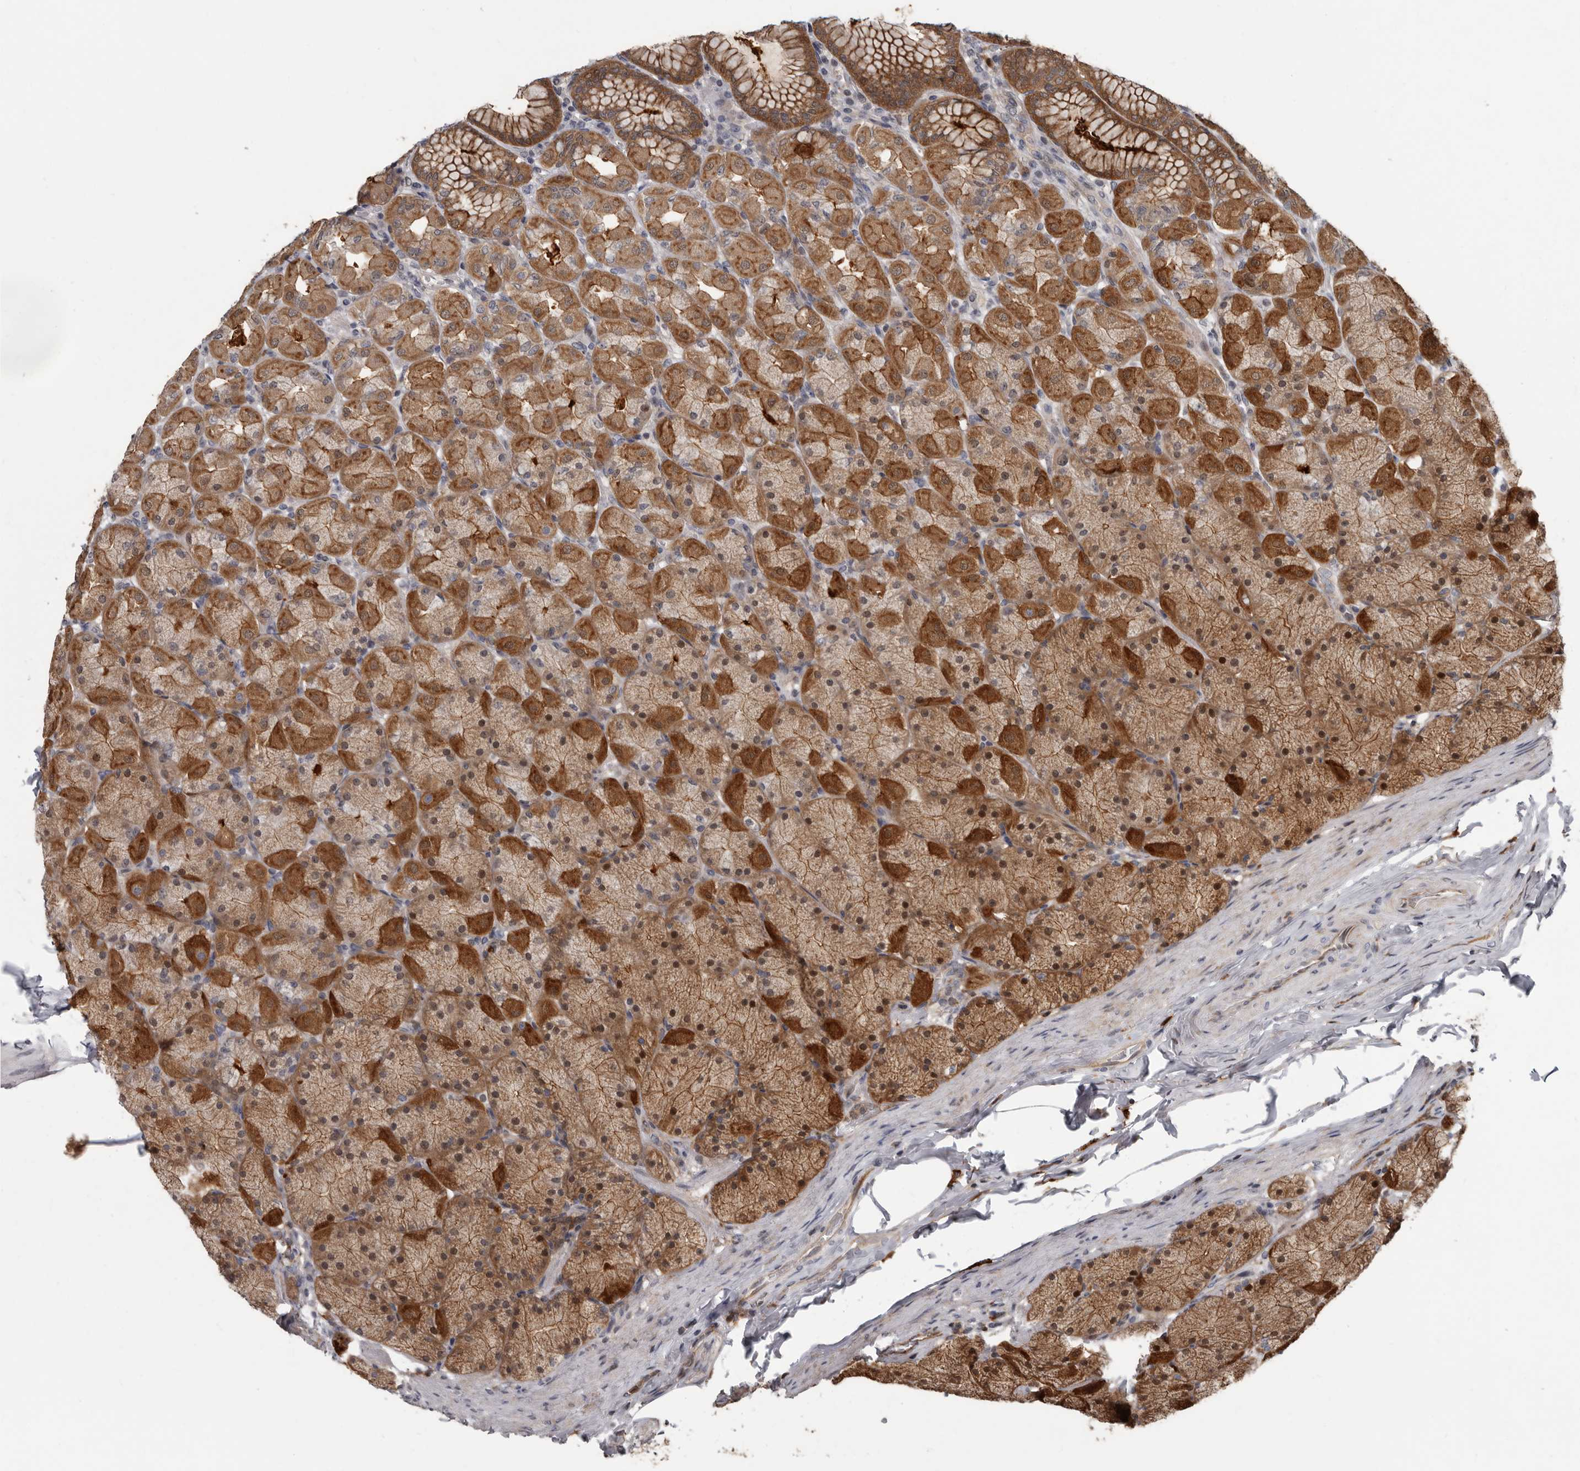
{"staining": {"intensity": "moderate", "quantity": ">75%", "location": "cytoplasmic/membranous"}, "tissue": "stomach", "cell_type": "Glandular cells", "image_type": "normal", "snomed": [{"axis": "morphology", "description": "Normal tissue, NOS"}, {"axis": "topography", "description": "Stomach, upper"}], "caption": "Glandular cells demonstrate medium levels of moderate cytoplasmic/membranous positivity in about >75% of cells in unremarkable stomach.", "gene": "FGFR4", "patient": {"sex": "female", "age": 56}}